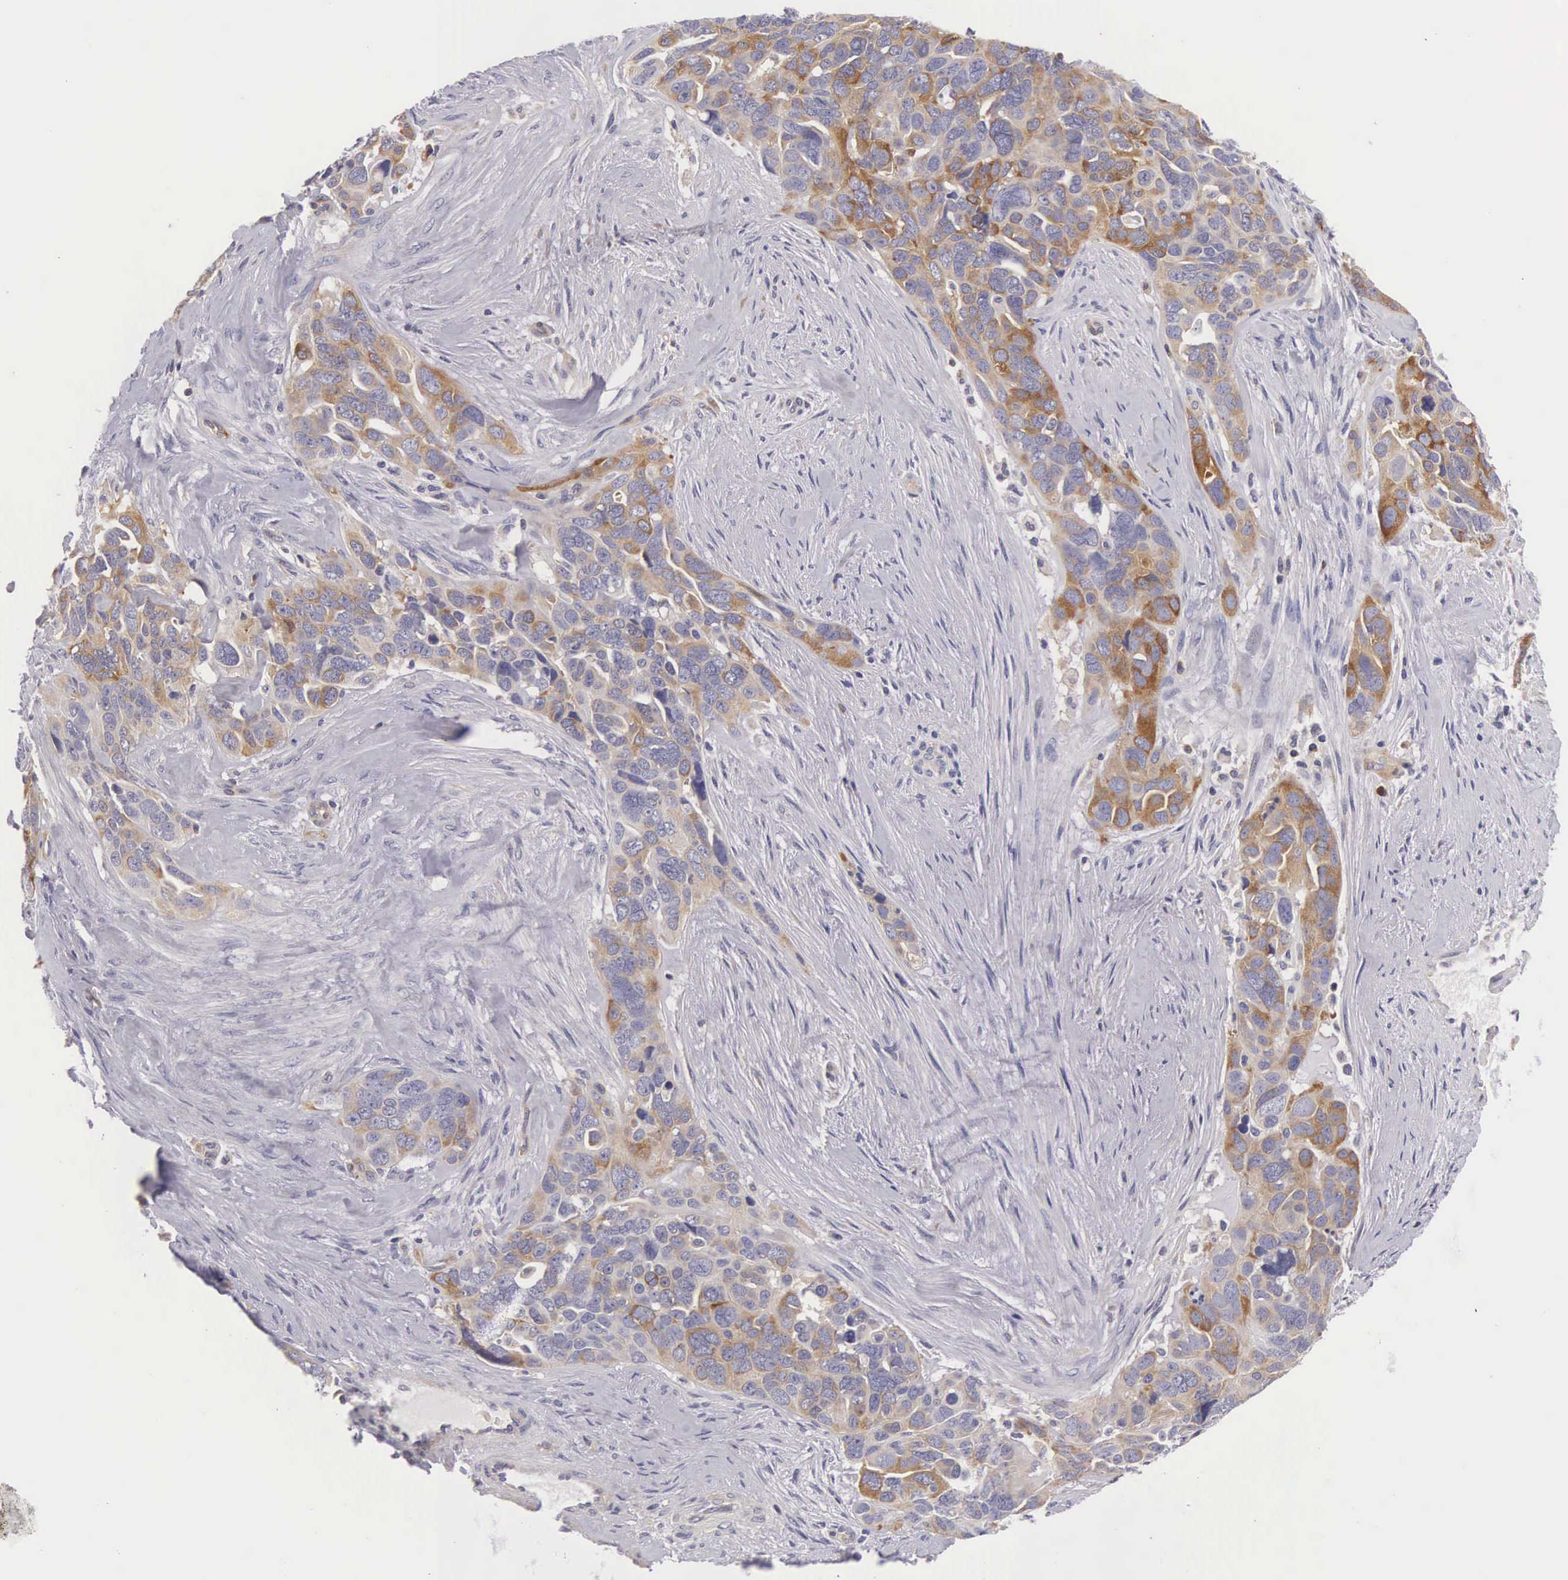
{"staining": {"intensity": "moderate", "quantity": ">75%", "location": "cytoplasmic/membranous"}, "tissue": "ovarian cancer", "cell_type": "Tumor cells", "image_type": "cancer", "snomed": [{"axis": "morphology", "description": "Cystadenocarcinoma, serous, NOS"}, {"axis": "topography", "description": "Ovary"}], "caption": "Immunohistochemistry (IHC) photomicrograph of neoplastic tissue: human ovarian cancer (serous cystadenocarcinoma) stained using immunohistochemistry exhibits medium levels of moderate protein expression localized specifically in the cytoplasmic/membranous of tumor cells, appearing as a cytoplasmic/membranous brown color.", "gene": "OSBPL3", "patient": {"sex": "female", "age": 63}}